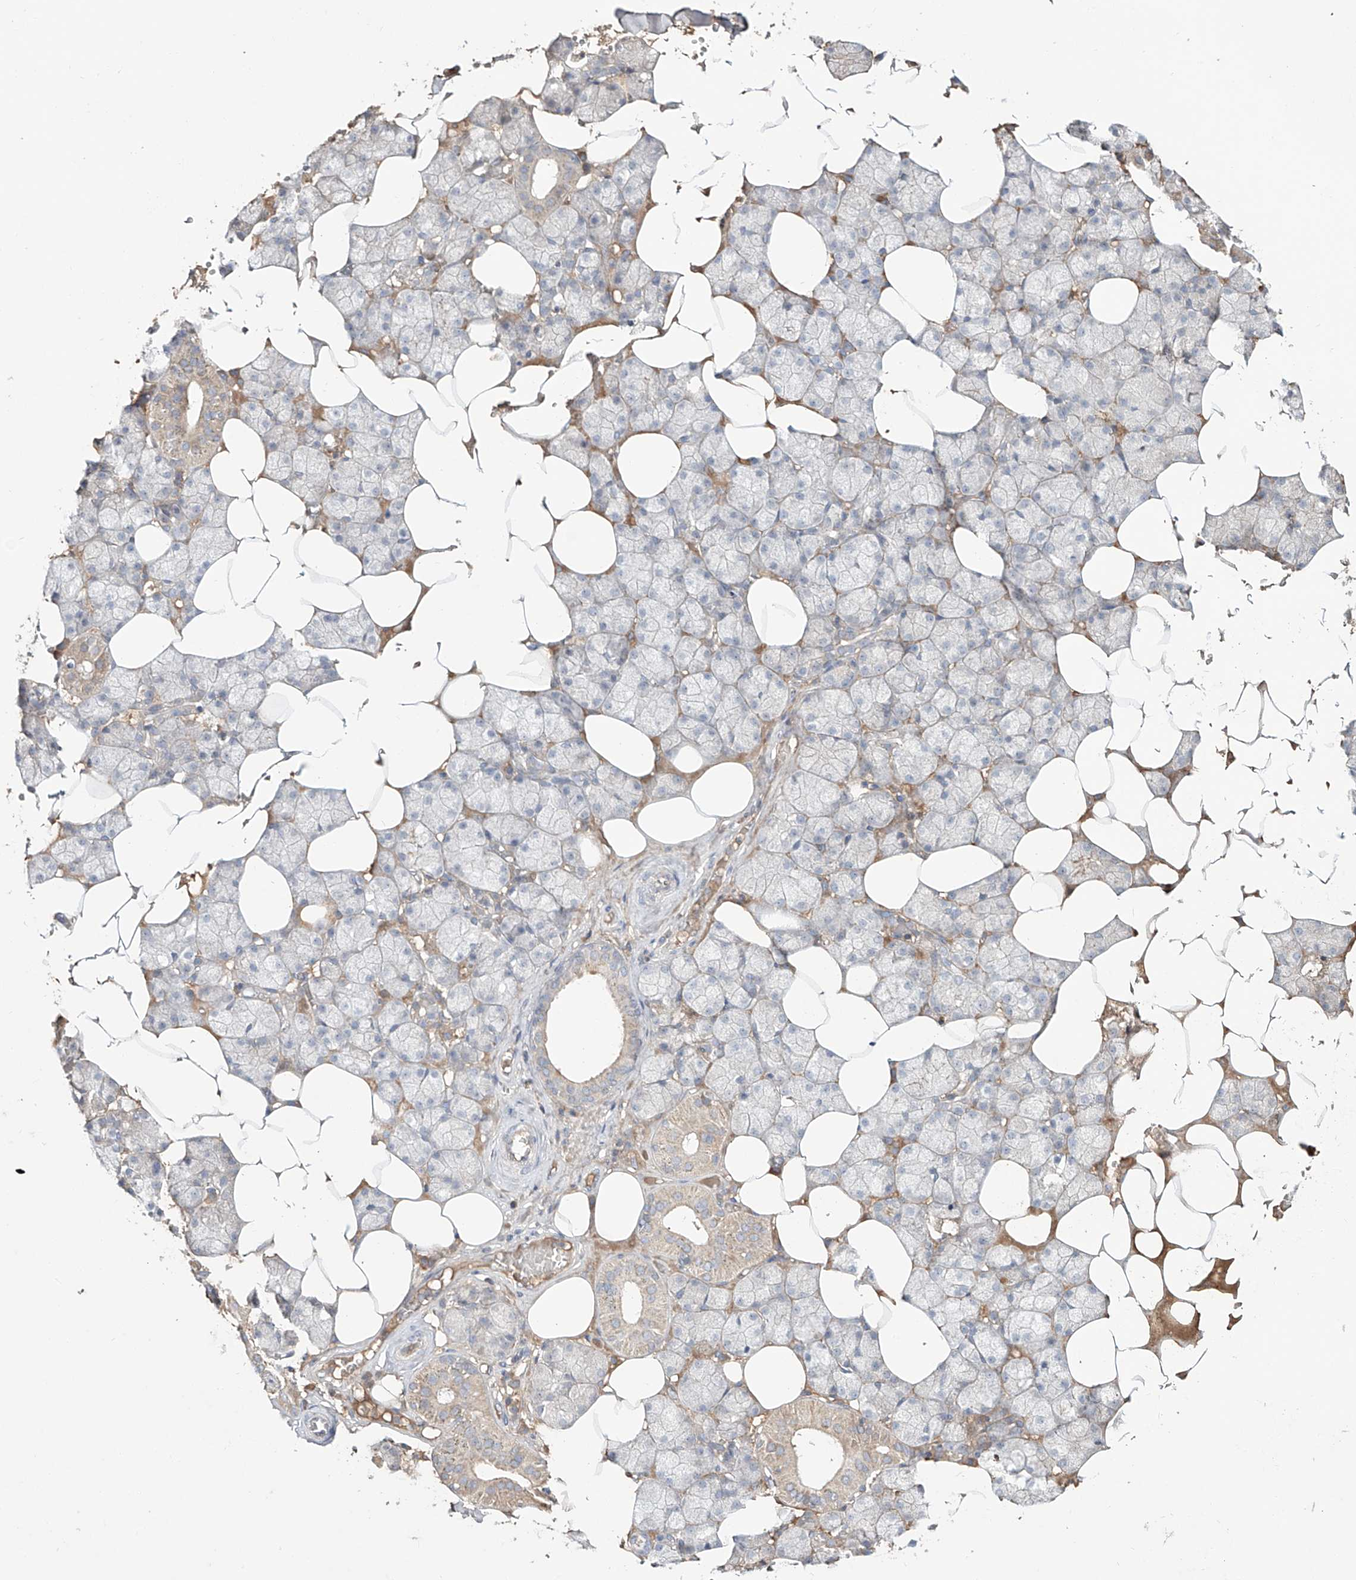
{"staining": {"intensity": "moderate", "quantity": "<25%", "location": "cytoplasmic/membranous"}, "tissue": "salivary gland", "cell_type": "Glandular cells", "image_type": "normal", "snomed": [{"axis": "morphology", "description": "Normal tissue, NOS"}, {"axis": "topography", "description": "Salivary gland"}], "caption": "The histopathology image displays immunohistochemical staining of benign salivary gland. There is moderate cytoplasmic/membranous positivity is appreciated in about <25% of glandular cells. Using DAB (3,3'-diaminobenzidine) (brown) and hematoxylin (blue) stains, captured at high magnification using brightfield microscopy.", "gene": "ERO1A", "patient": {"sex": "male", "age": 62}}